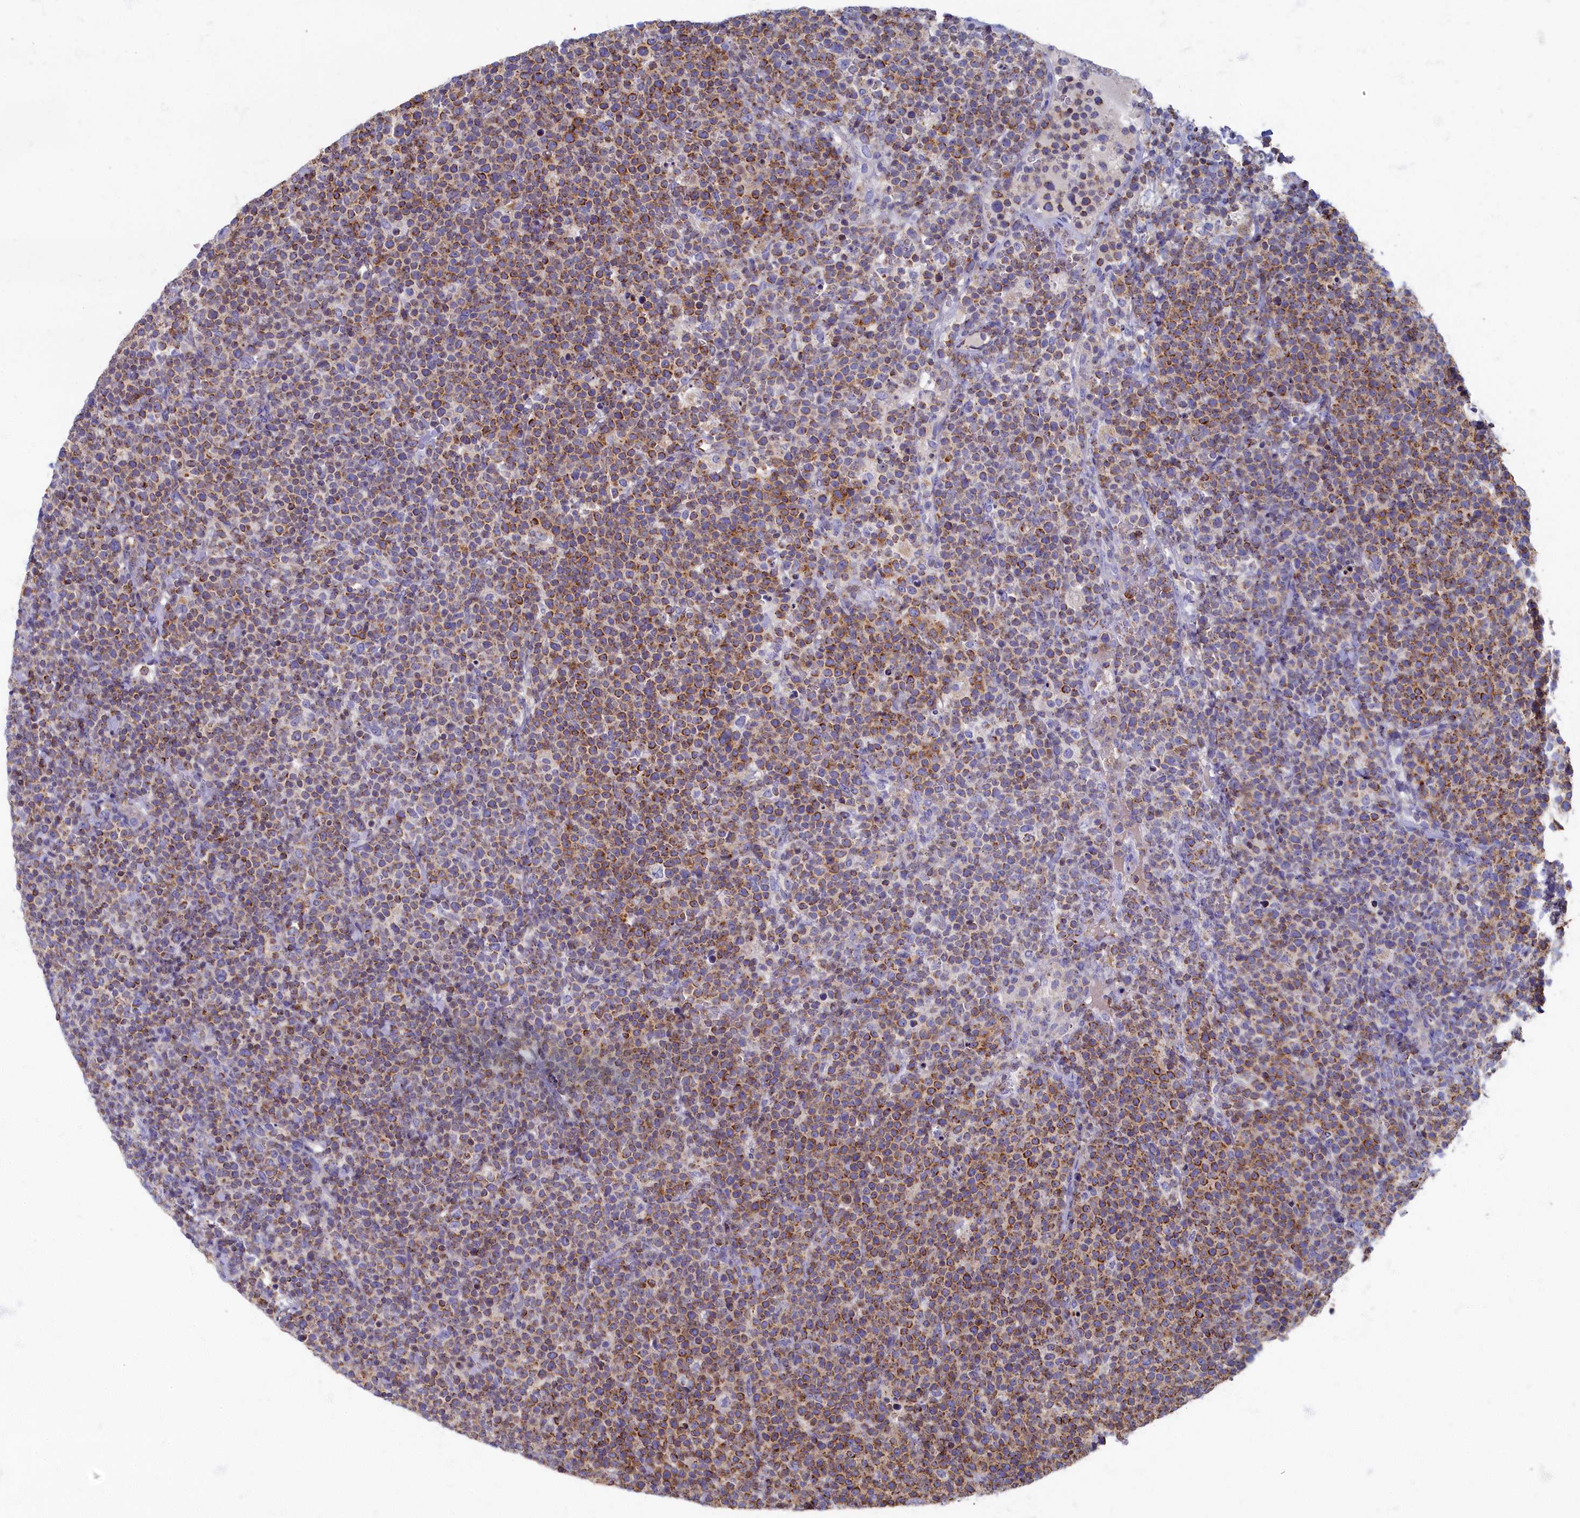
{"staining": {"intensity": "moderate", "quantity": "25%-75%", "location": "cytoplasmic/membranous"}, "tissue": "lymphoma", "cell_type": "Tumor cells", "image_type": "cancer", "snomed": [{"axis": "morphology", "description": "Malignant lymphoma, non-Hodgkin's type, High grade"}, {"axis": "topography", "description": "Lymph node"}], "caption": "Immunohistochemical staining of lymphoma demonstrates moderate cytoplasmic/membranous protein expression in about 25%-75% of tumor cells.", "gene": "OCIAD2", "patient": {"sex": "male", "age": 61}}